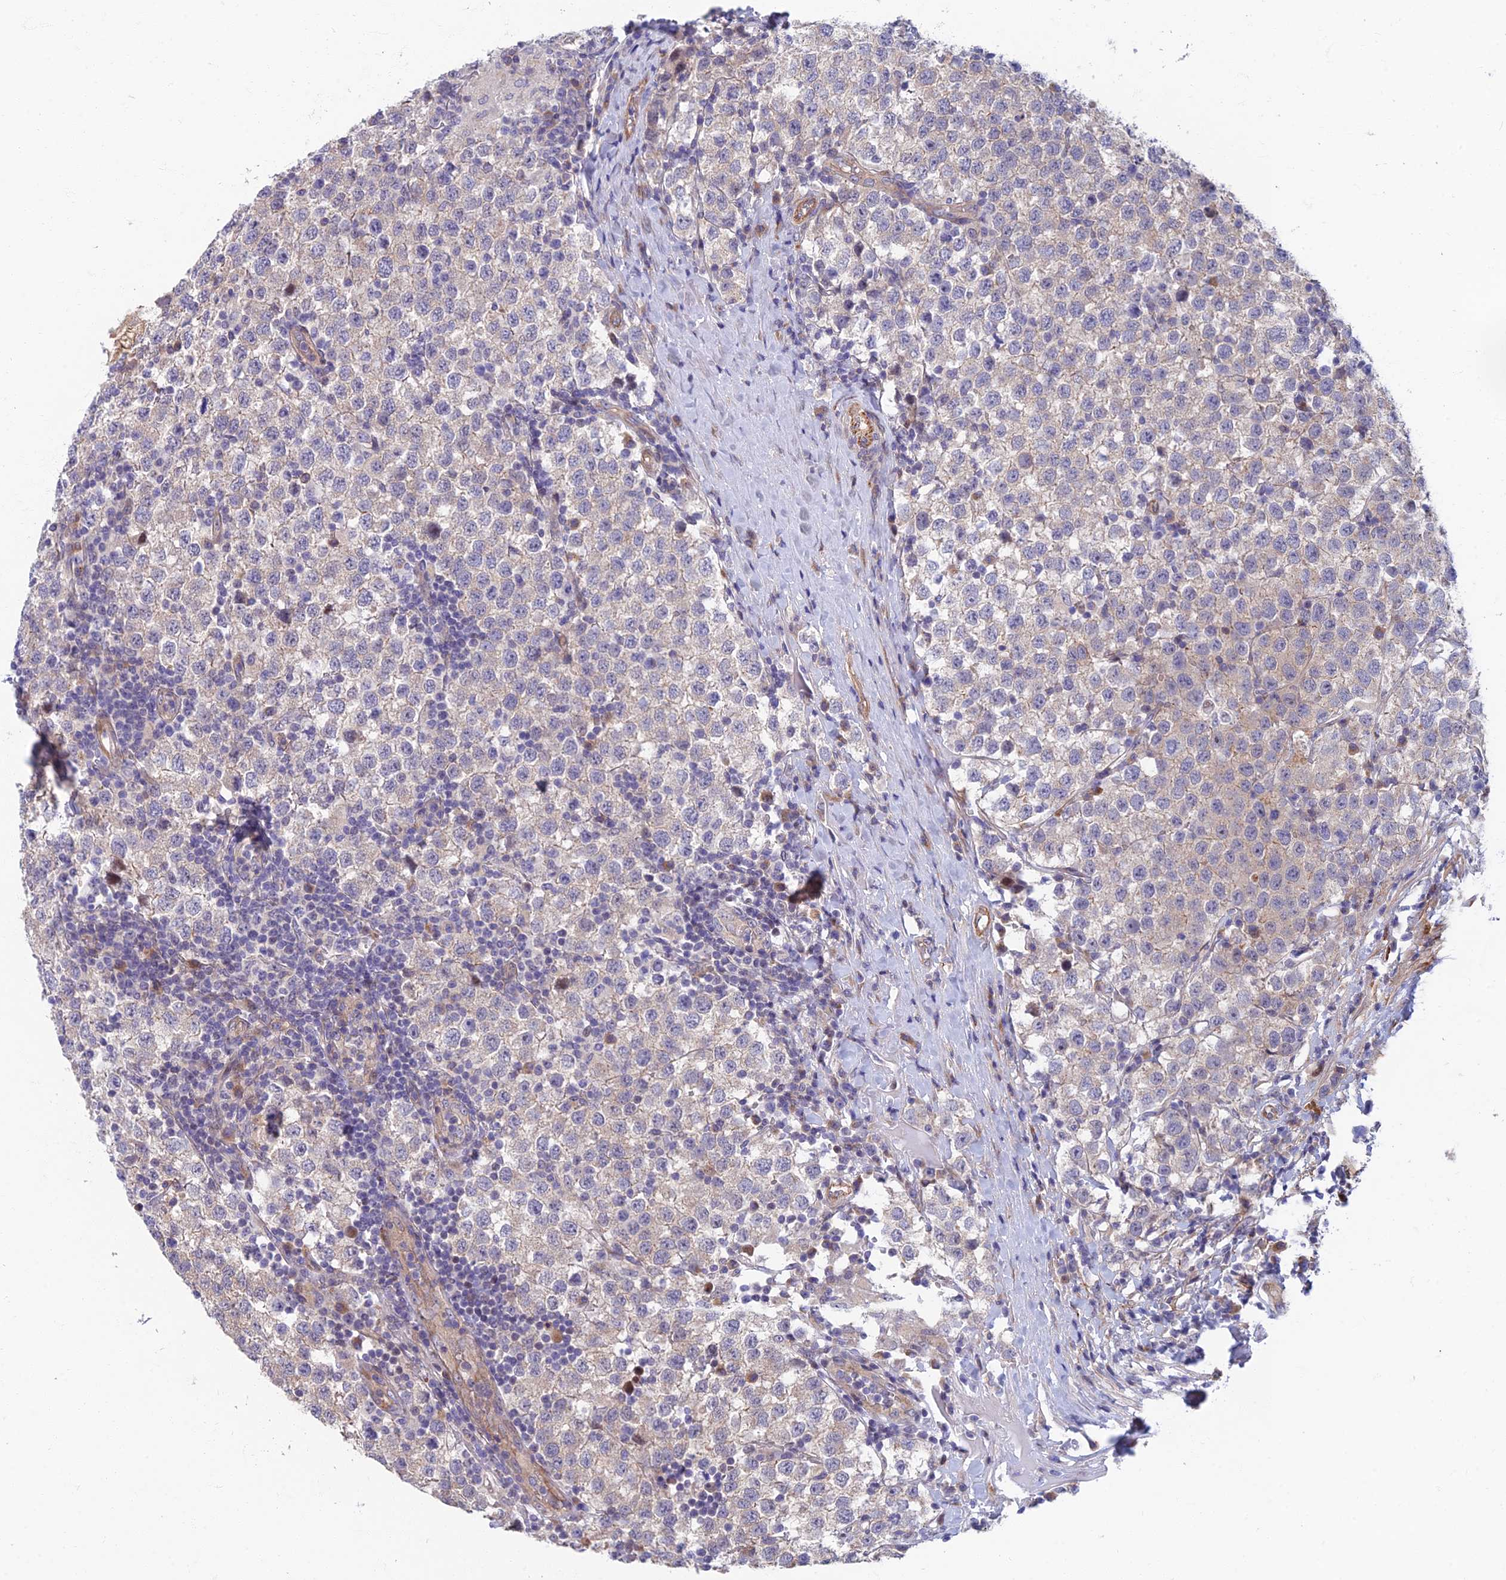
{"staining": {"intensity": "negative", "quantity": "none", "location": "none"}, "tissue": "testis cancer", "cell_type": "Tumor cells", "image_type": "cancer", "snomed": [{"axis": "morphology", "description": "Seminoma, NOS"}, {"axis": "topography", "description": "Testis"}], "caption": "A histopathology image of testis seminoma stained for a protein demonstrates no brown staining in tumor cells. (Stains: DAB (3,3'-diaminobenzidine) IHC with hematoxylin counter stain, Microscopy: brightfield microscopy at high magnification).", "gene": "RHBDL2", "patient": {"sex": "male", "age": 34}}